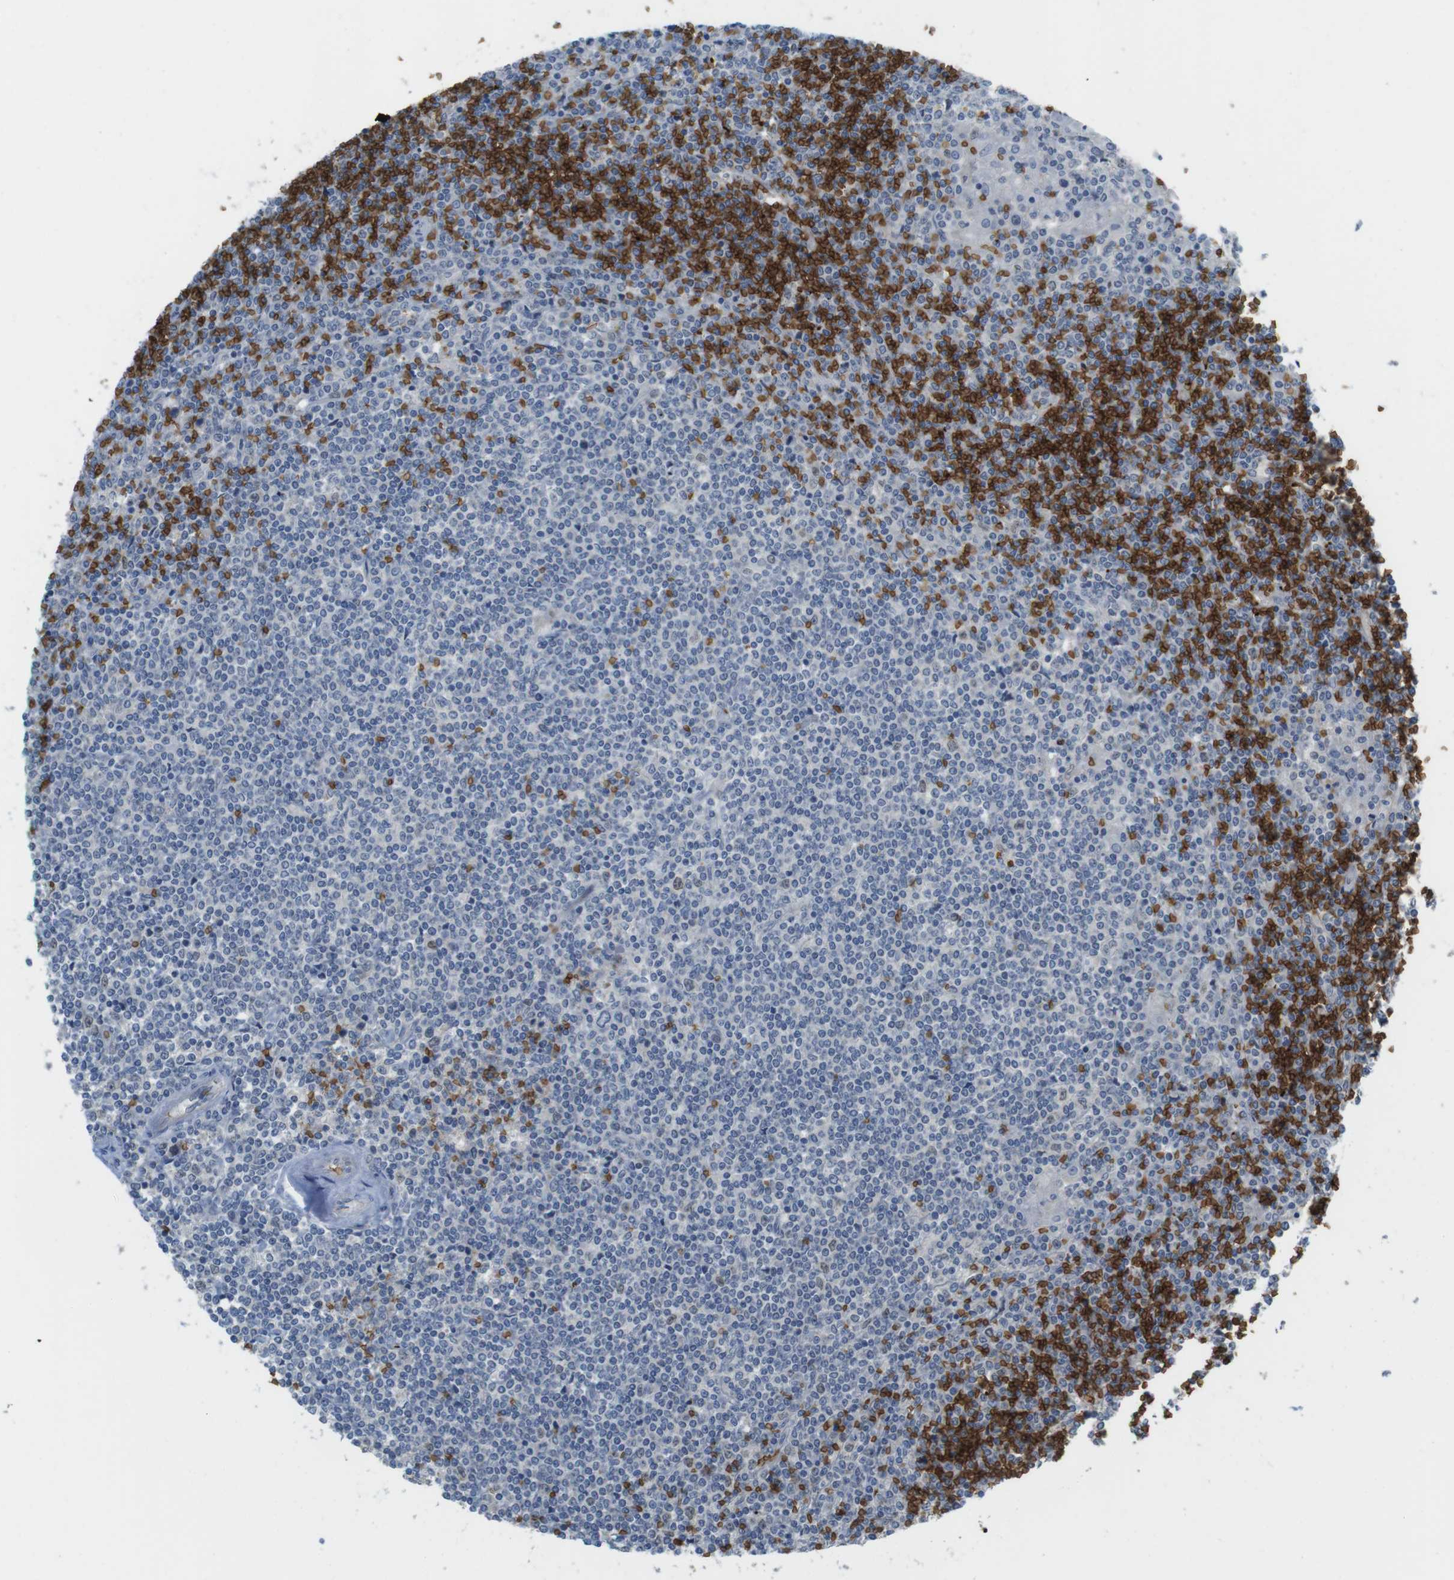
{"staining": {"intensity": "negative", "quantity": "none", "location": "none"}, "tissue": "lymphoma", "cell_type": "Tumor cells", "image_type": "cancer", "snomed": [{"axis": "morphology", "description": "Malignant lymphoma, non-Hodgkin's type, Low grade"}, {"axis": "topography", "description": "Spleen"}], "caption": "Protein analysis of lymphoma demonstrates no significant positivity in tumor cells.", "gene": "GYPA", "patient": {"sex": "female", "age": 19}}